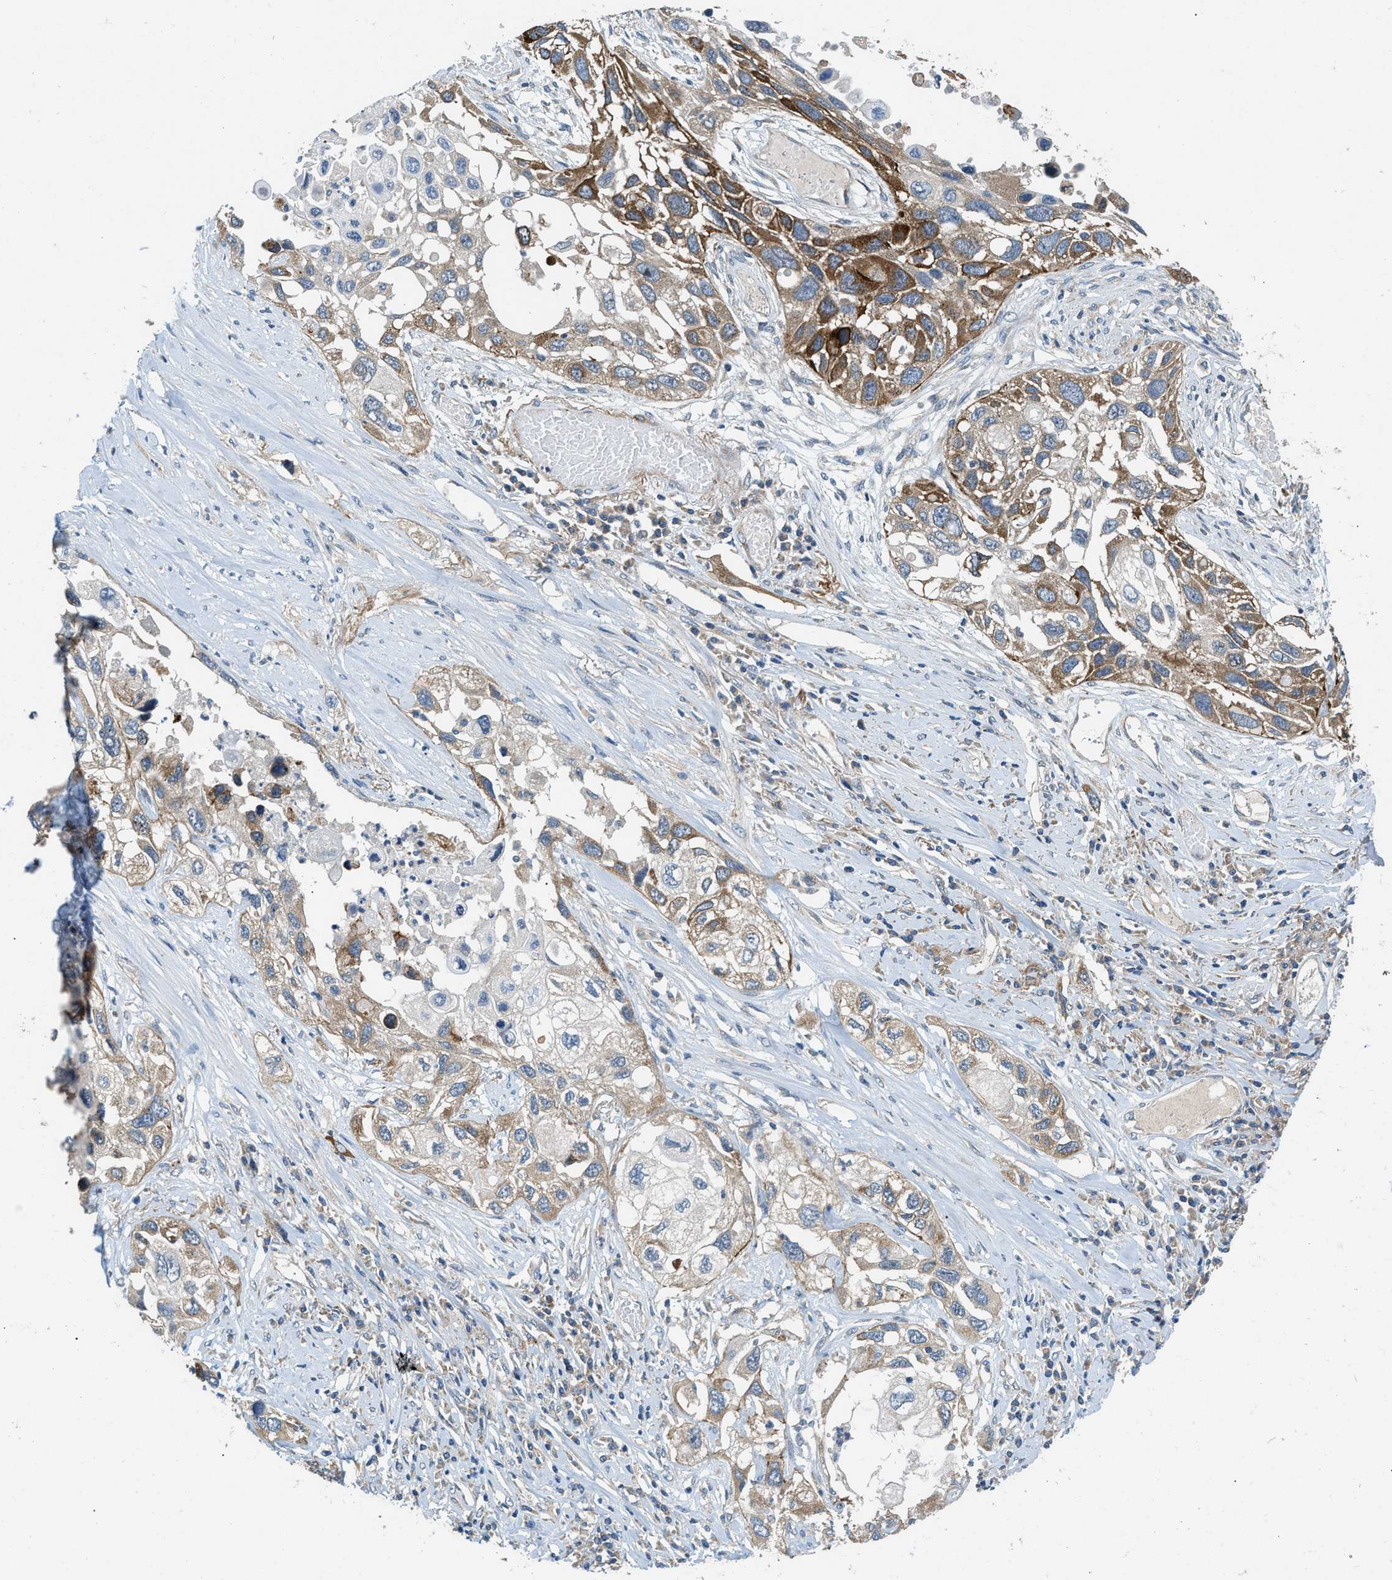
{"staining": {"intensity": "moderate", "quantity": ">75%", "location": "cytoplasmic/membranous"}, "tissue": "lung cancer", "cell_type": "Tumor cells", "image_type": "cancer", "snomed": [{"axis": "morphology", "description": "Squamous cell carcinoma, NOS"}, {"axis": "topography", "description": "Lung"}], "caption": "Lung cancer was stained to show a protein in brown. There is medium levels of moderate cytoplasmic/membranous expression in approximately >75% of tumor cells.", "gene": "ZNF599", "patient": {"sex": "male", "age": 71}}